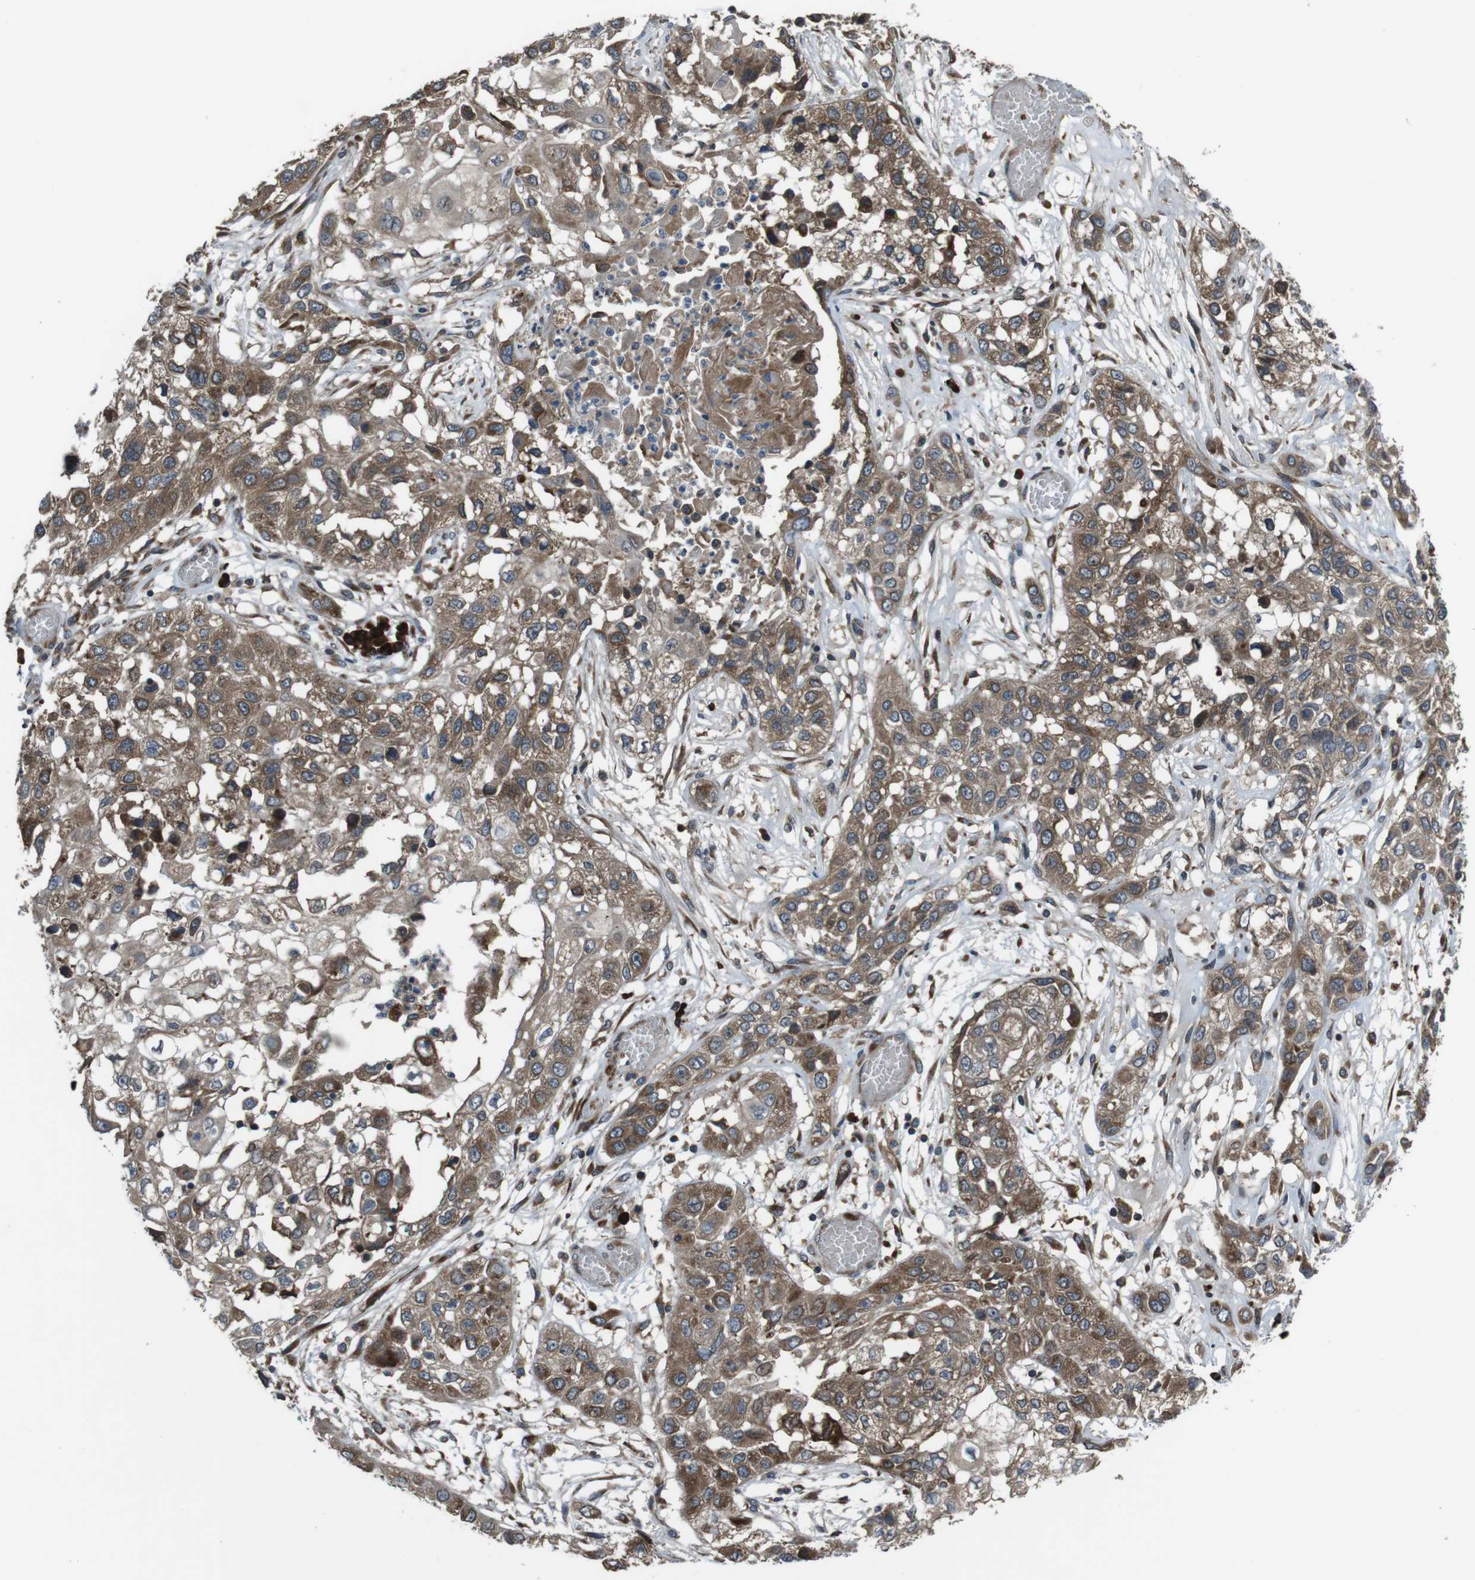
{"staining": {"intensity": "moderate", "quantity": ">75%", "location": "cytoplasmic/membranous"}, "tissue": "lung cancer", "cell_type": "Tumor cells", "image_type": "cancer", "snomed": [{"axis": "morphology", "description": "Squamous cell carcinoma, NOS"}, {"axis": "topography", "description": "Lung"}], "caption": "DAB immunohistochemical staining of human lung cancer (squamous cell carcinoma) exhibits moderate cytoplasmic/membranous protein expression in approximately >75% of tumor cells. (Brightfield microscopy of DAB IHC at high magnification).", "gene": "SSR3", "patient": {"sex": "male", "age": 71}}